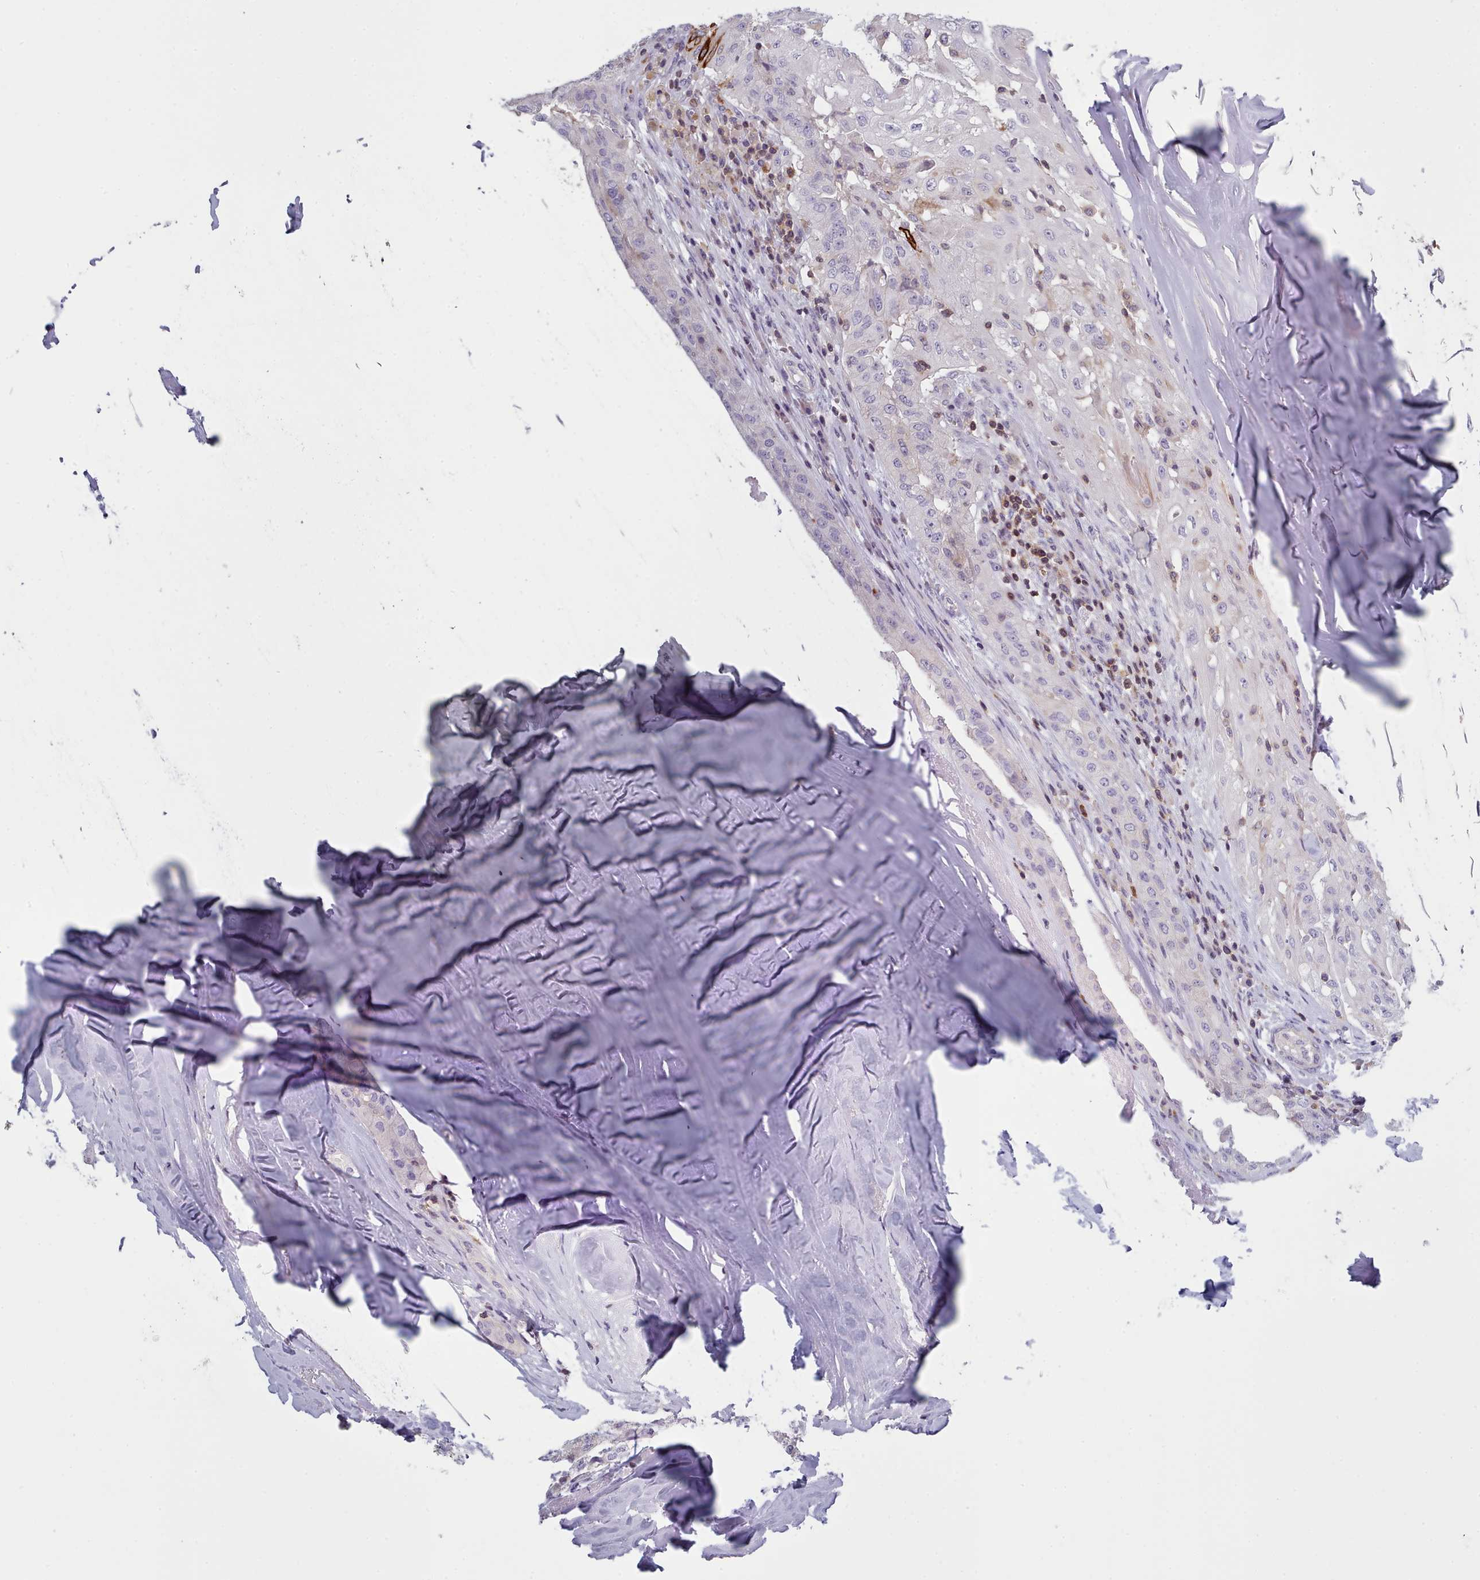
{"staining": {"intensity": "negative", "quantity": "none", "location": "none"}, "tissue": "thyroid cancer", "cell_type": "Tumor cells", "image_type": "cancer", "snomed": [{"axis": "morphology", "description": "Papillary adenocarcinoma, NOS"}, {"axis": "topography", "description": "Thyroid gland"}], "caption": "DAB immunohistochemical staining of human thyroid cancer (papillary adenocarcinoma) shows no significant positivity in tumor cells.", "gene": "RAC2", "patient": {"sex": "female", "age": 59}}